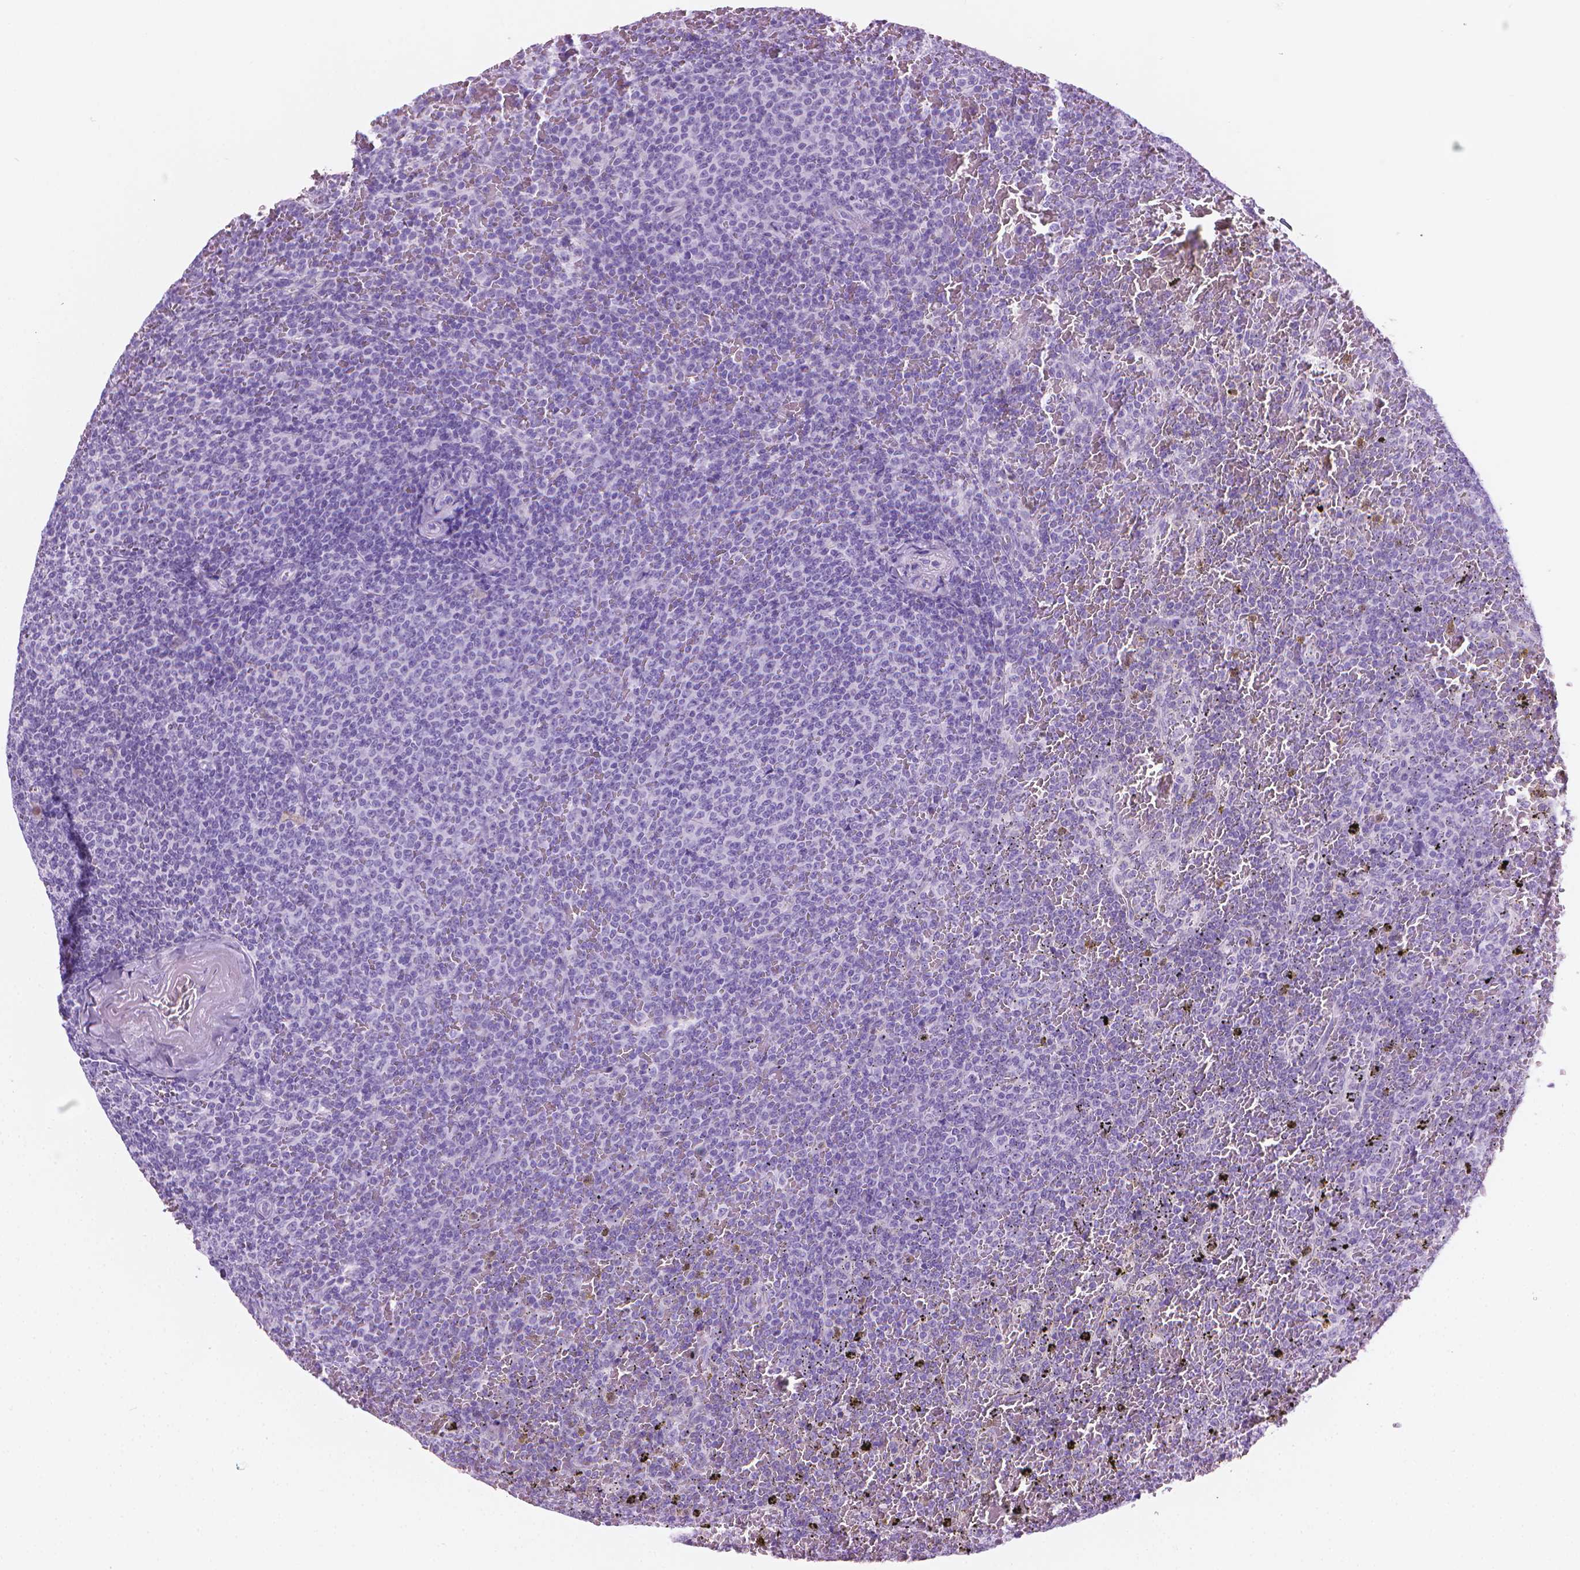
{"staining": {"intensity": "negative", "quantity": "none", "location": "none"}, "tissue": "lymphoma", "cell_type": "Tumor cells", "image_type": "cancer", "snomed": [{"axis": "morphology", "description": "Malignant lymphoma, non-Hodgkin's type, Low grade"}, {"axis": "topography", "description": "Spleen"}], "caption": "Immunohistochemistry (IHC) micrograph of lymphoma stained for a protein (brown), which demonstrates no staining in tumor cells.", "gene": "TTC29", "patient": {"sex": "female", "age": 77}}